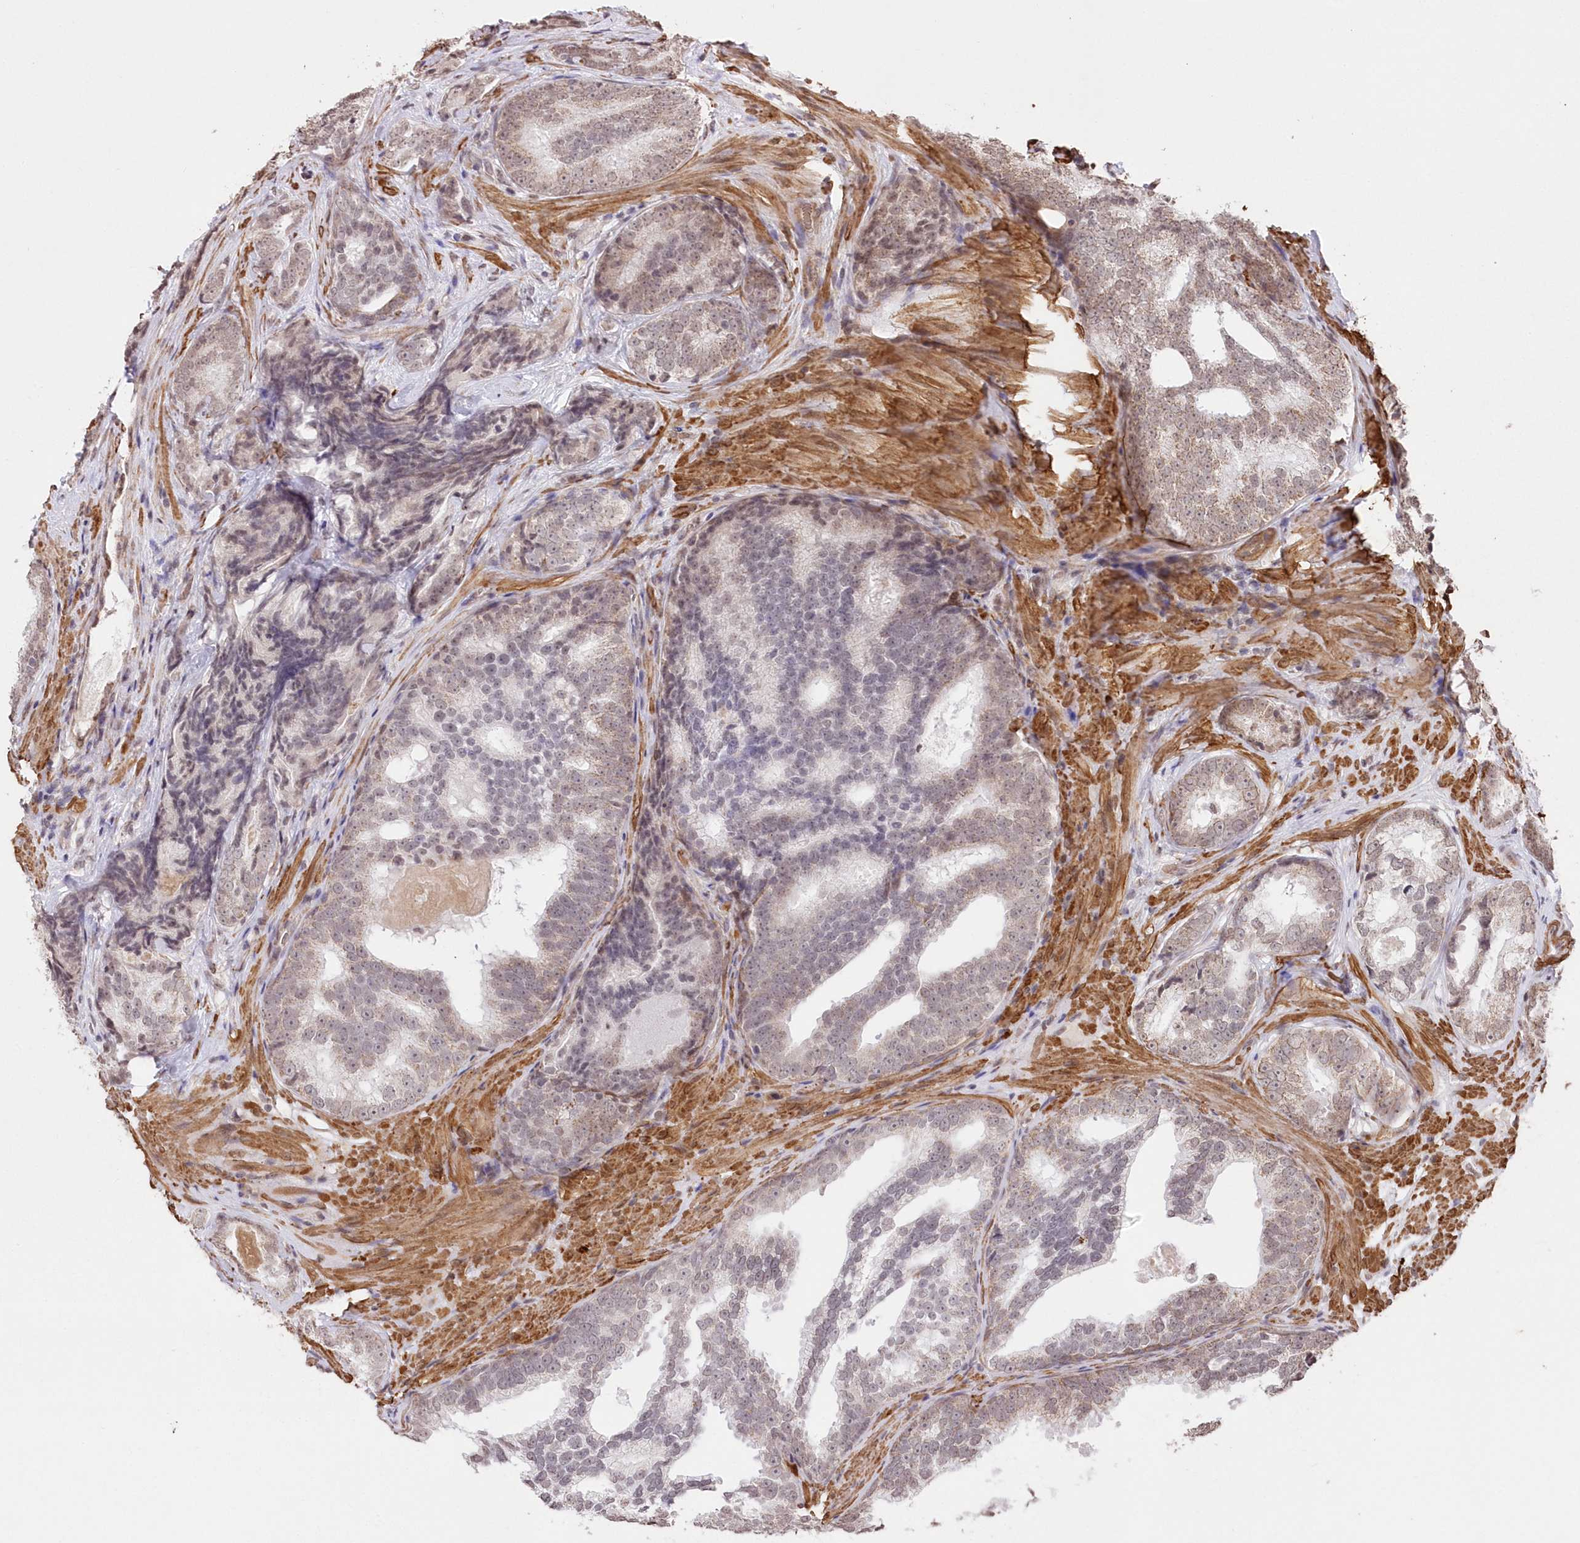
{"staining": {"intensity": "weak", "quantity": "<25%", "location": "cytoplasmic/membranous"}, "tissue": "prostate cancer", "cell_type": "Tumor cells", "image_type": "cancer", "snomed": [{"axis": "morphology", "description": "Adenocarcinoma, High grade"}, {"axis": "topography", "description": "Prostate"}], "caption": "DAB (3,3'-diaminobenzidine) immunohistochemical staining of human prostate cancer shows no significant expression in tumor cells.", "gene": "RBM27", "patient": {"sex": "male", "age": 66}}